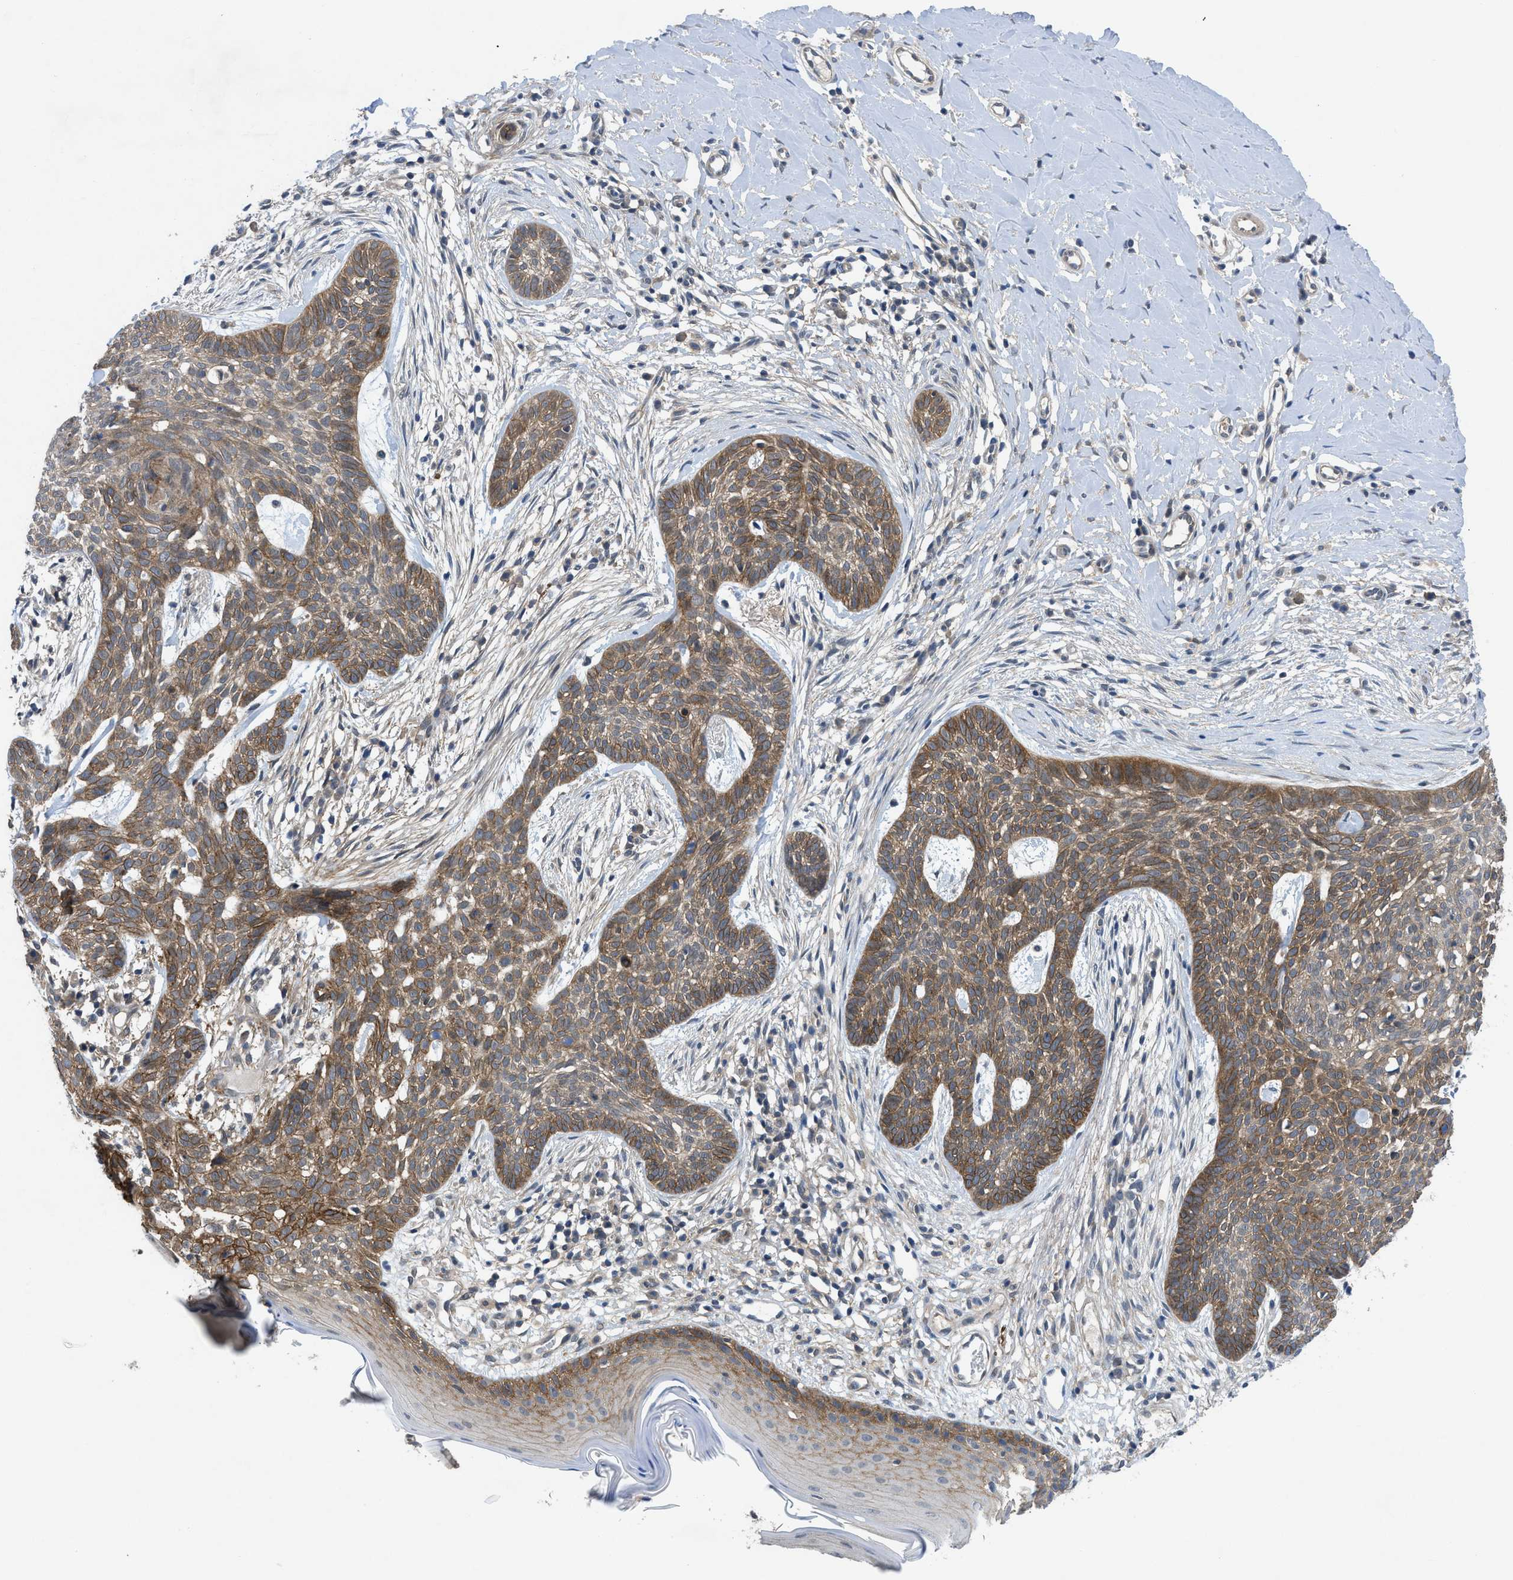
{"staining": {"intensity": "moderate", "quantity": ">75%", "location": "cytoplasmic/membranous"}, "tissue": "skin cancer", "cell_type": "Tumor cells", "image_type": "cancer", "snomed": [{"axis": "morphology", "description": "Basal cell carcinoma"}, {"axis": "topography", "description": "Skin"}], "caption": "An IHC micrograph of tumor tissue is shown. Protein staining in brown shows moderate cytoplasmic/membranous positivity in basal cell carcinoma (skin) within tumor cells.", "gene": "PANX1", "patient": {"sex": "female", "age": 59}}